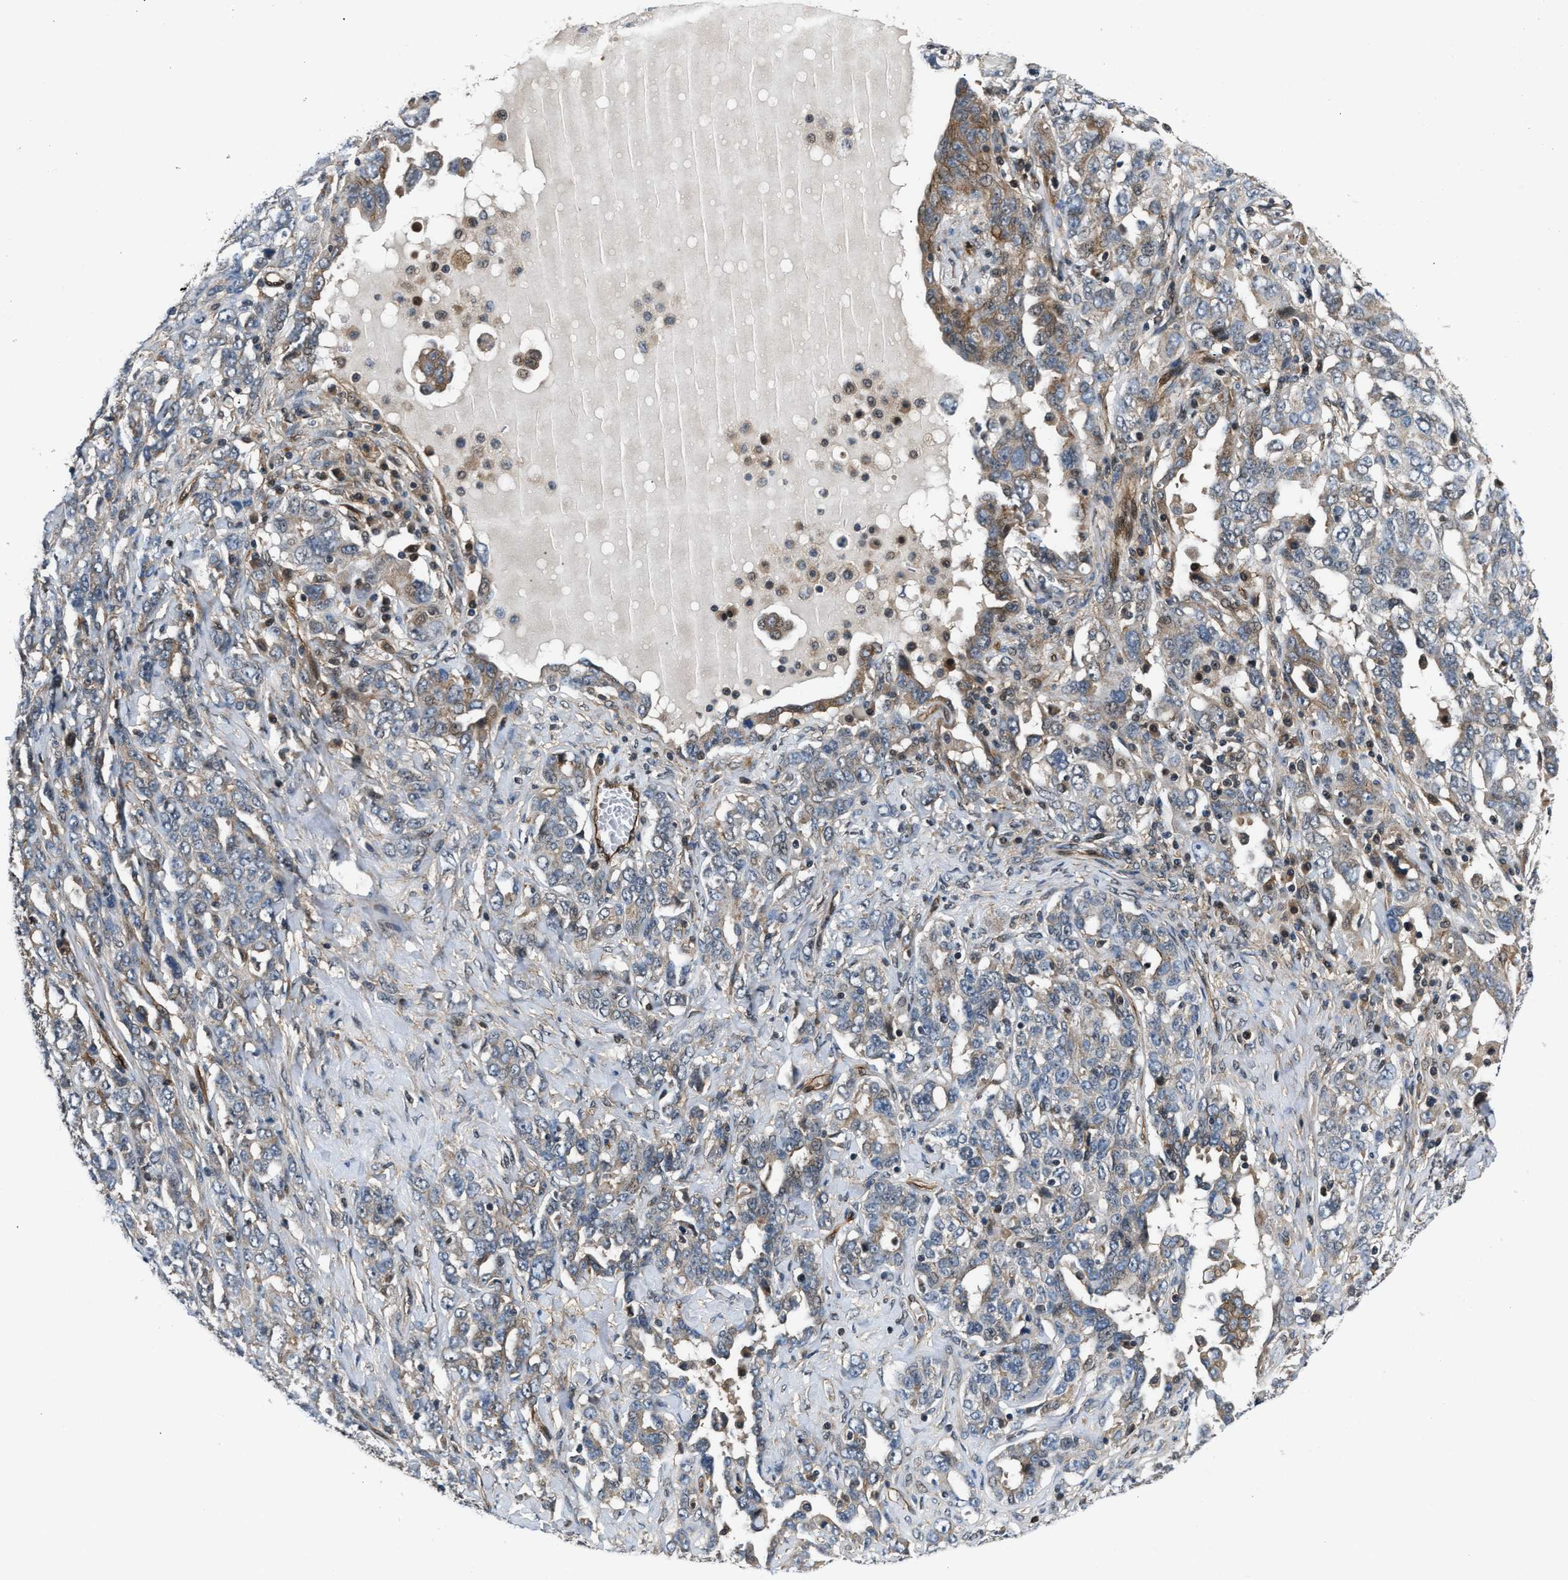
{"staining": {"intensity": "weak", "quantity": "<25%", "location": "cytoplasmic/membranous"}, "tissue": "ovarian cancer", "cell_type": "Tumor cells", "image_type": "cancer", "snomed": [{"axis": "morphology", "description": "Carcinoma, endometroid"}, {"axis": "topography", "description": "Ovary"}], "caption": "Tumor cells show no significant expression in ovarian cancer.", "gene": "COPS2", "patient": {"sex": "female", "age": 62}}